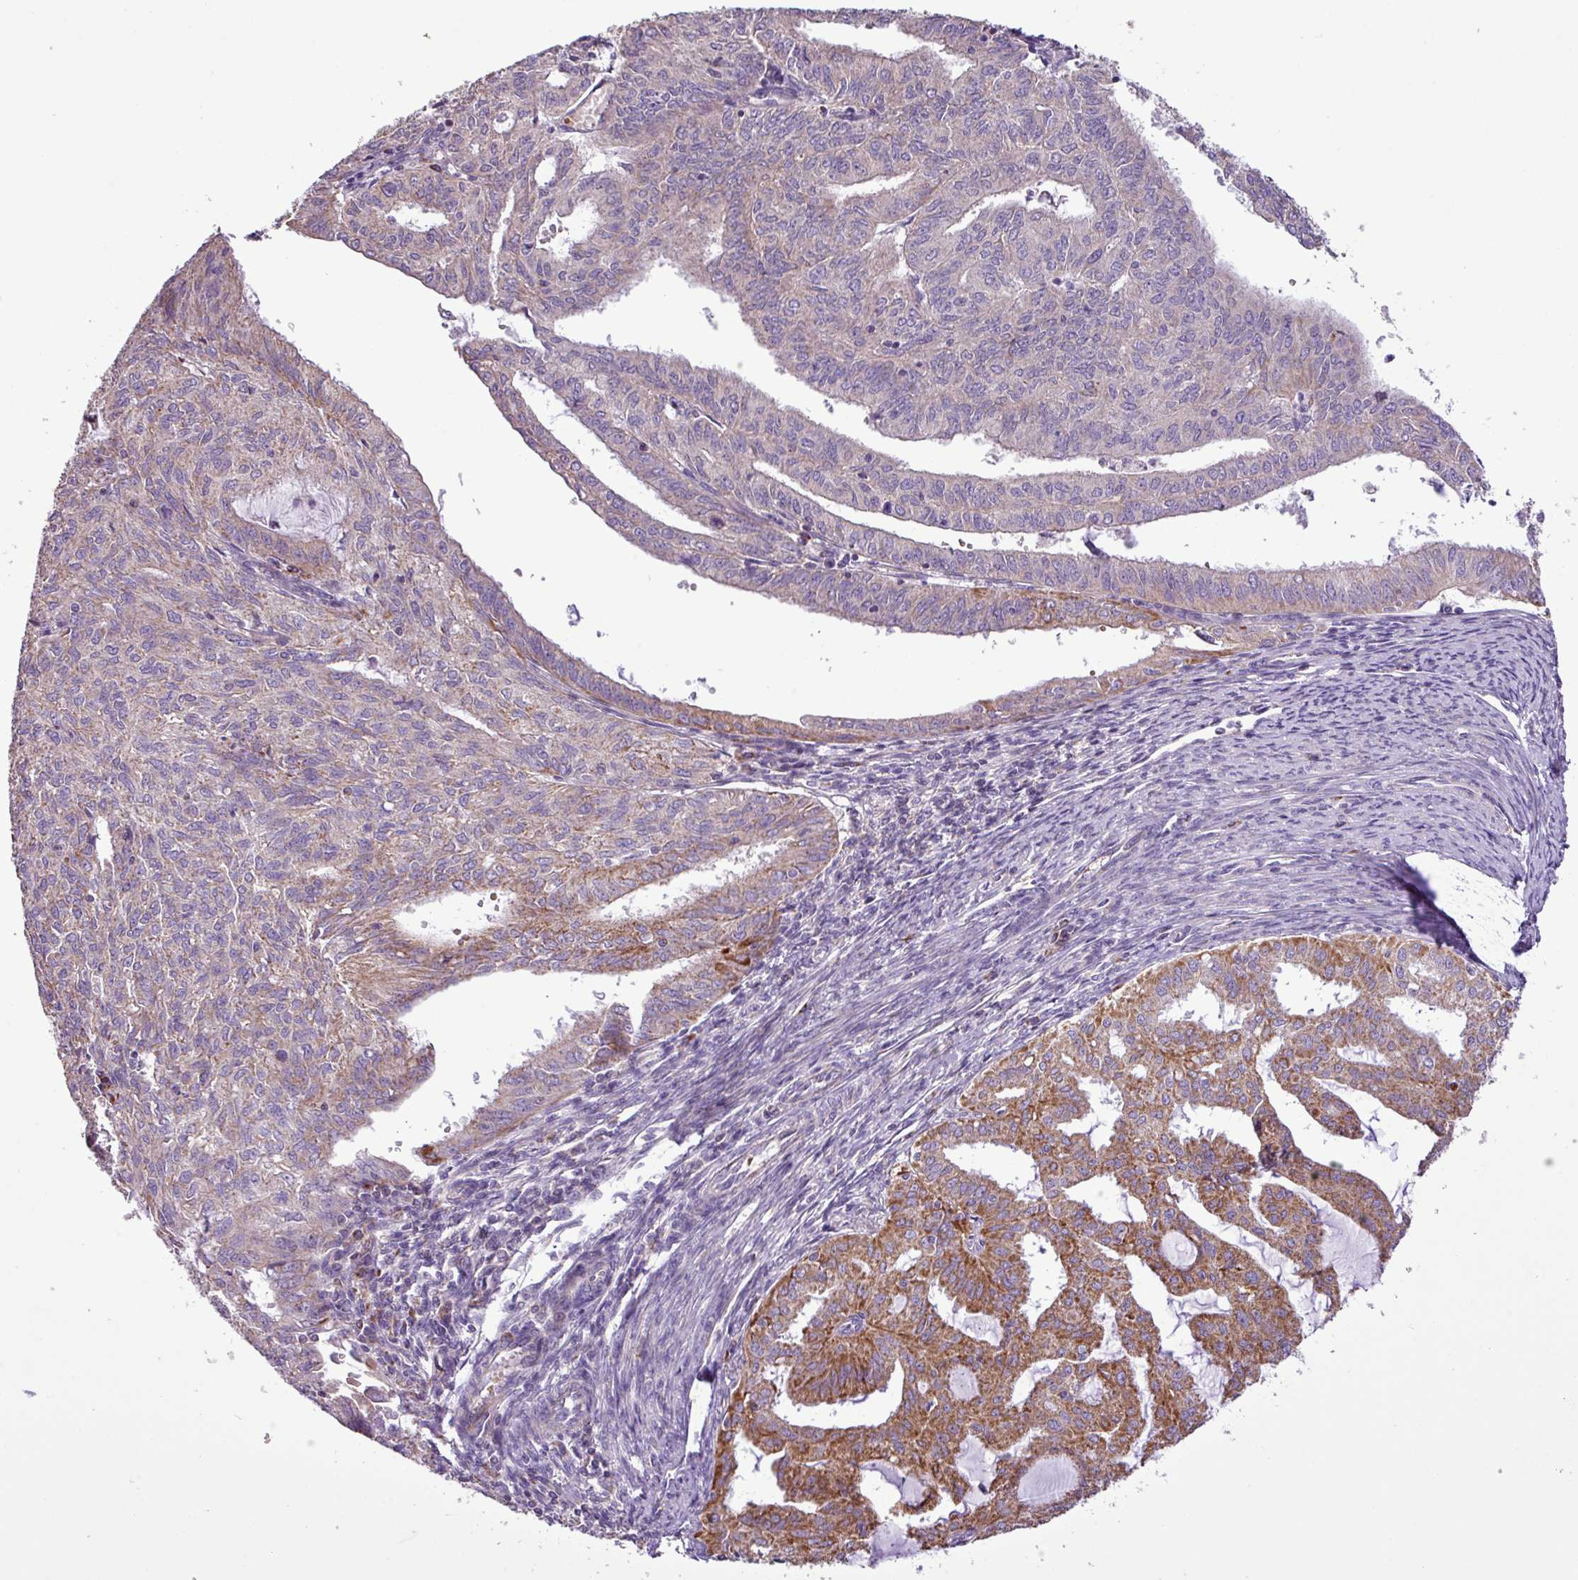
{"staining": {"intensity": "moderate", "quantity": "25%-75%", "location": "cytoplasmic/membranous"}, "tissue": "endometrial cancer", "cell_type": "Tumor cells", "image_type": "cancer", "snomed": [{"axis": "morphology", "description": "Adenocarcinoma, NOS"}, {"axis": "topography", "description": "Endometrium"}], "caption": "High-power microscopy captured an IHC micrograph of endometrial cancer, revealing moderate cytoplasmic/membranous staining in approximately 25%-75% of tumor cells.", "gene": "FAM183A", "patient": {"sex": "female", "age": 70}}